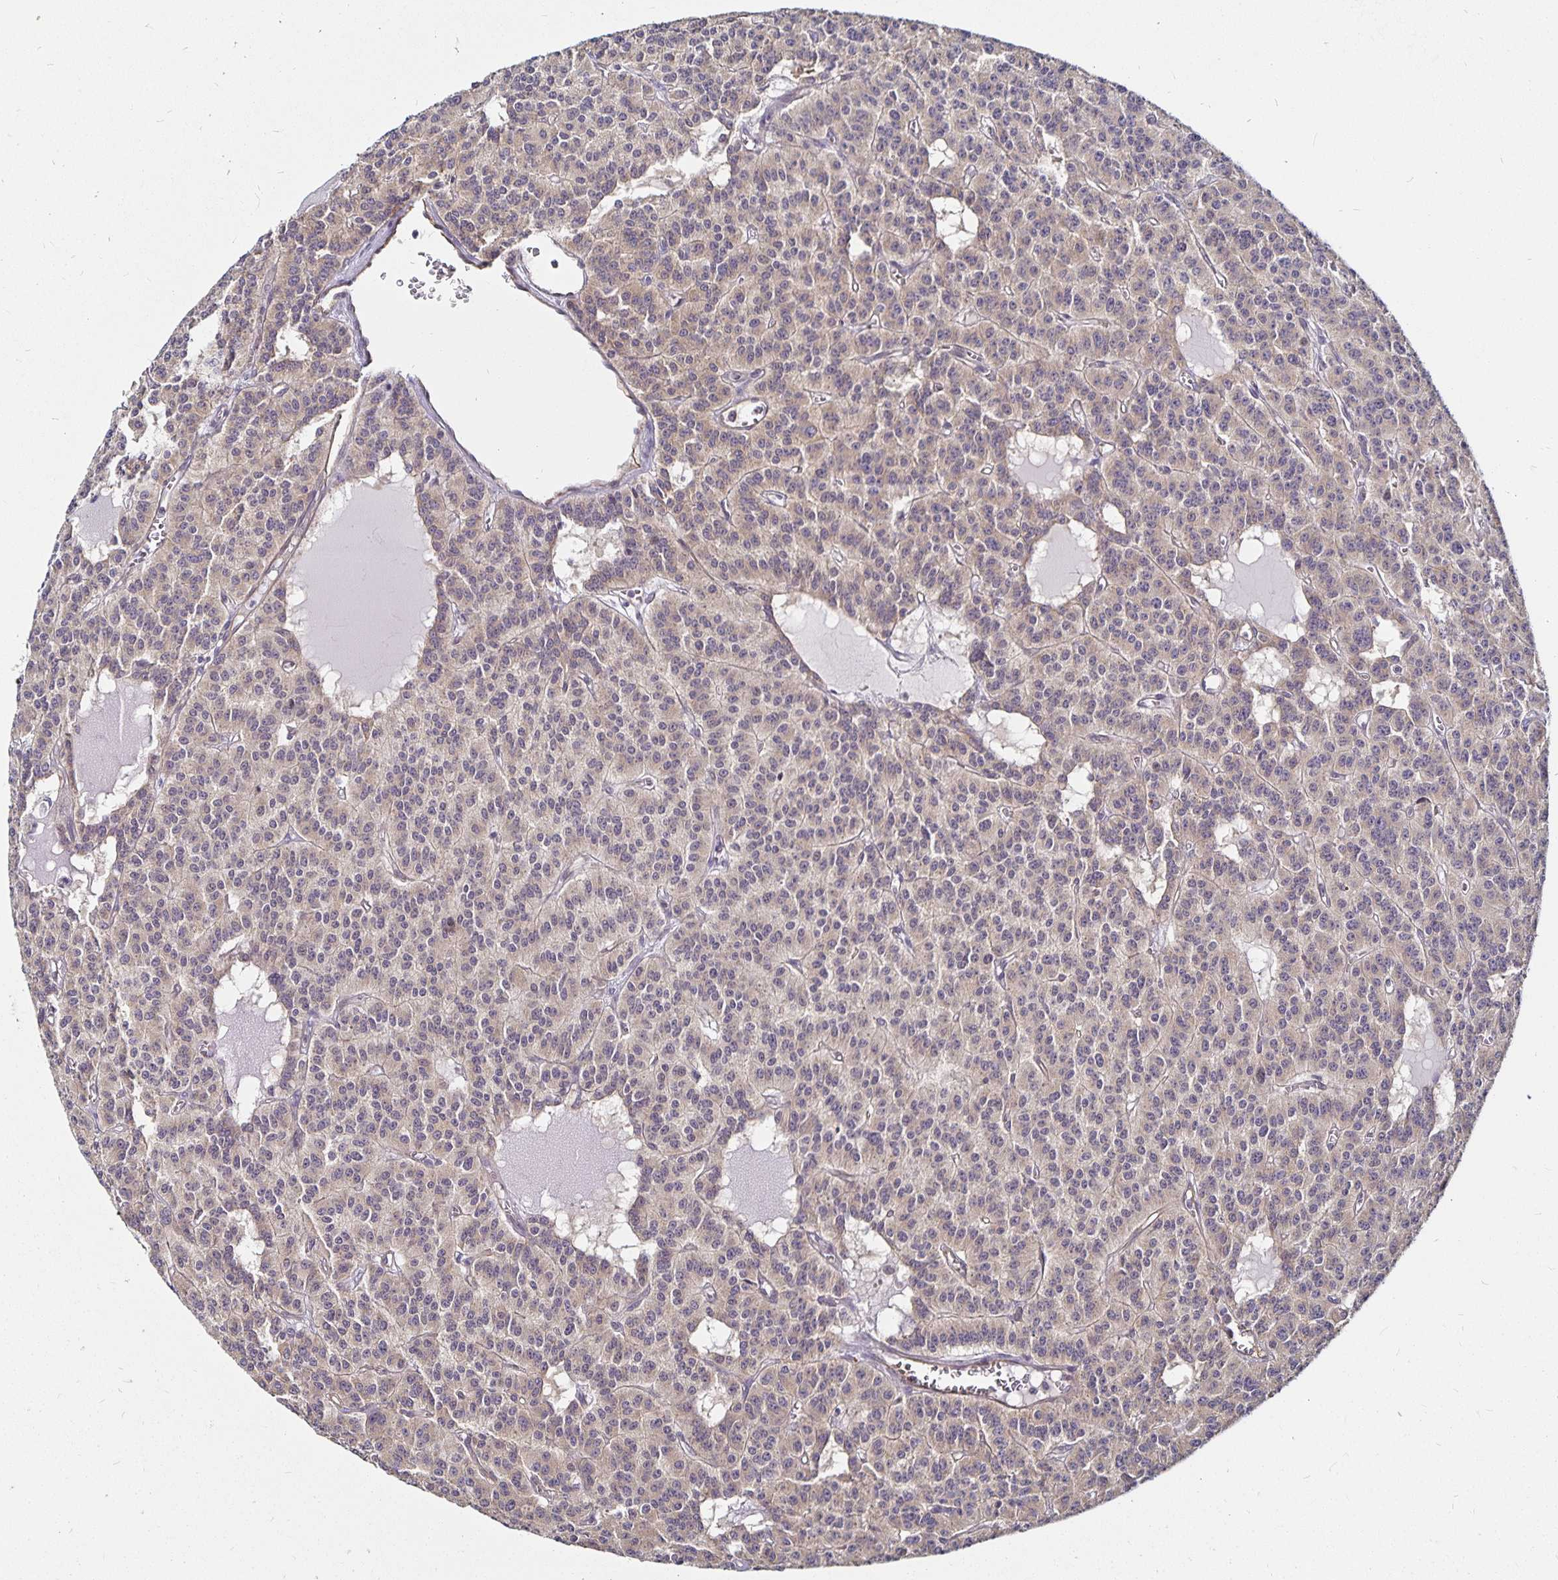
{"staining": {"intensity": "weak", "quantity": "25%-75%", "location": "cytoplasmic/membranous"}, "tissue": "carcinoid", "cell_type": "Tumor cells", "image_type": "cancer", "snomed": [{"axis": "morphology", "description": "Carcinoid, malignant, NOS"}, {"axis": "topography", "description": "Lung"}], "caption": "There is low levels of weak cytoplasmic/membranous positivity in tumor cells of carcinoid (malignant), as demonstrated by immunohistochemical staining (brown color).", "gene": "CYP27A1", "patient": {"sex": "female", "age": 71}}